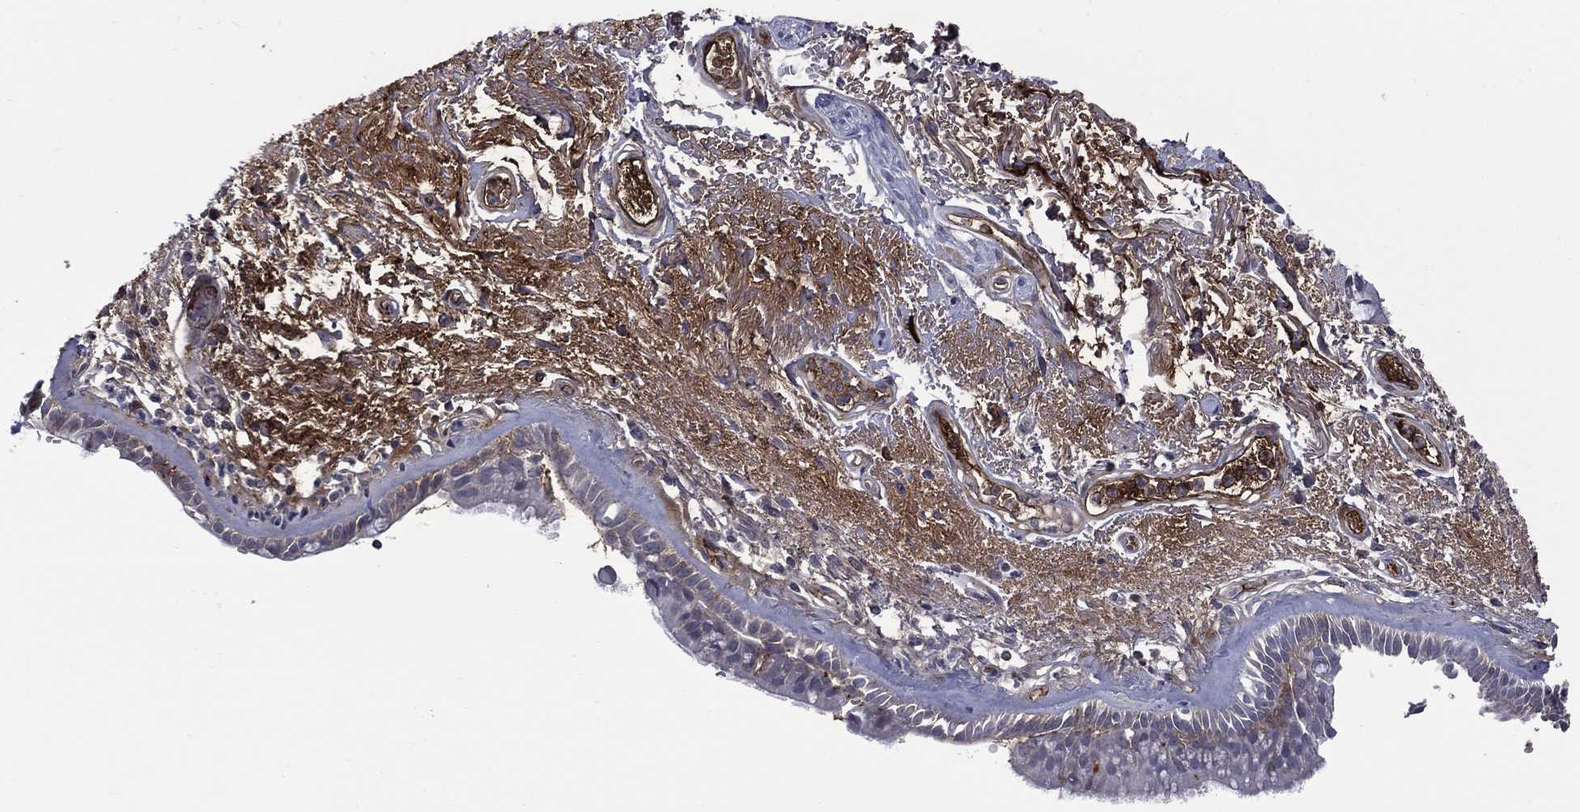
{"staining": {"intensity": "negative", "quantity": "none", "location": "none"}, "tissue": "bronchus", "cell_type": "Respiratory epithelial cells", "image_type": "normal", "snomed": [{"axis": "morphology", "description": "Normal tissue, NOS"}, {"axis": "topography", "description": "Bronchus"}], "caption": "Immunohistochemistry histopathology image of benign bronchus: bronchus stained with DAB shows no significant protein staining in respiratory epithelial cells.", "gene": "FGG", "patient": {"sex": "male", "age": 82}}